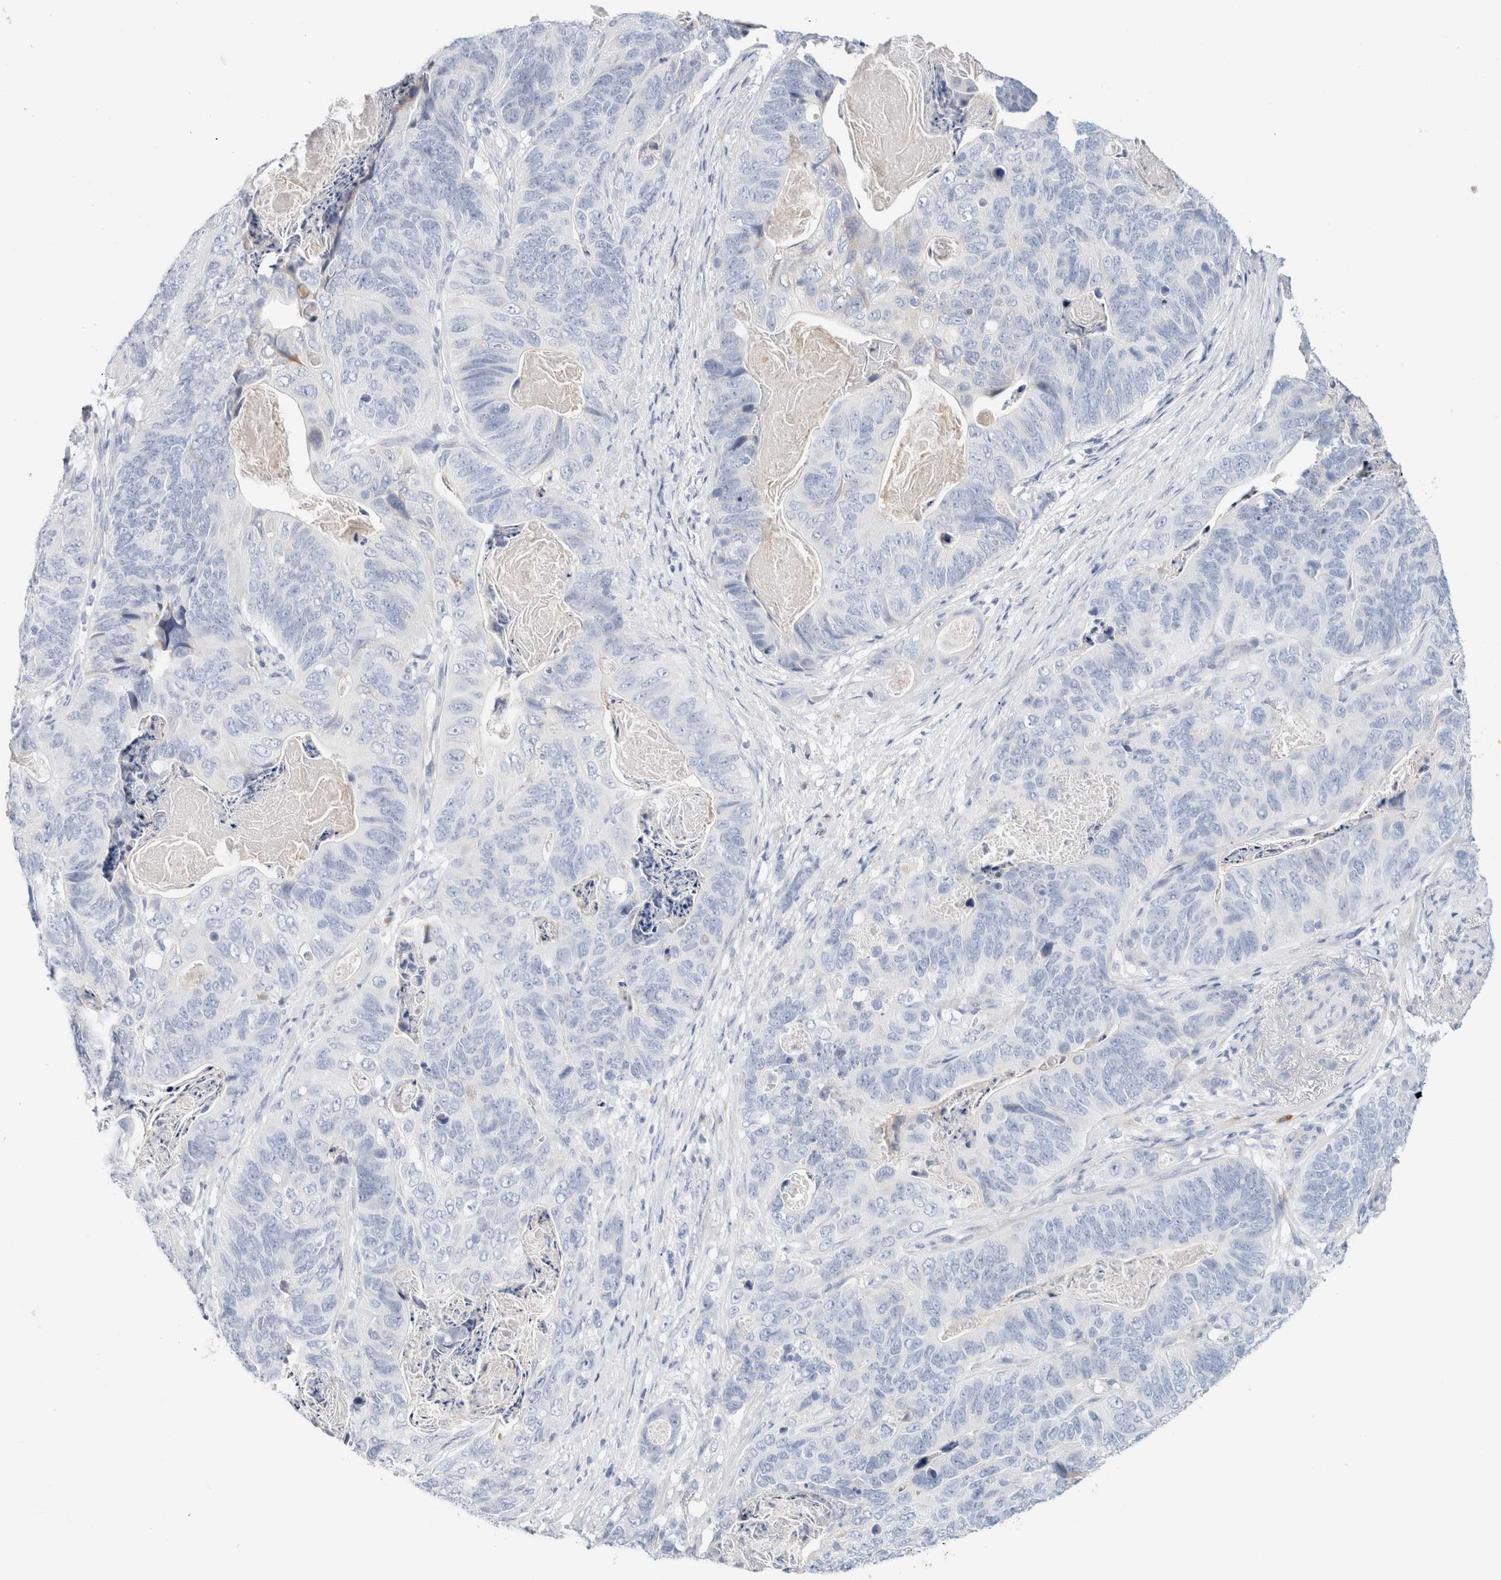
{"staining": {"intensity": "negative", "quantity": "none", "location": "none"}, "tissue": "stomach cancer", "cell_type": "Tumor cells", "image_type": "cancer", "snomed": [{"axis": "morphology", "description": "Normal tissue, NOS"}, {"axis": "morphology", "description": "Adenocarcinoma, NOS"}, {"axis": "topography", "description": "Stomach"}], "caption": "This is an IHC image of human adenocarcinoma (stomach). There is no staining in tumor cells.", "gene": "GADD45G", "patient": {"sex": "female", "age": 89}}